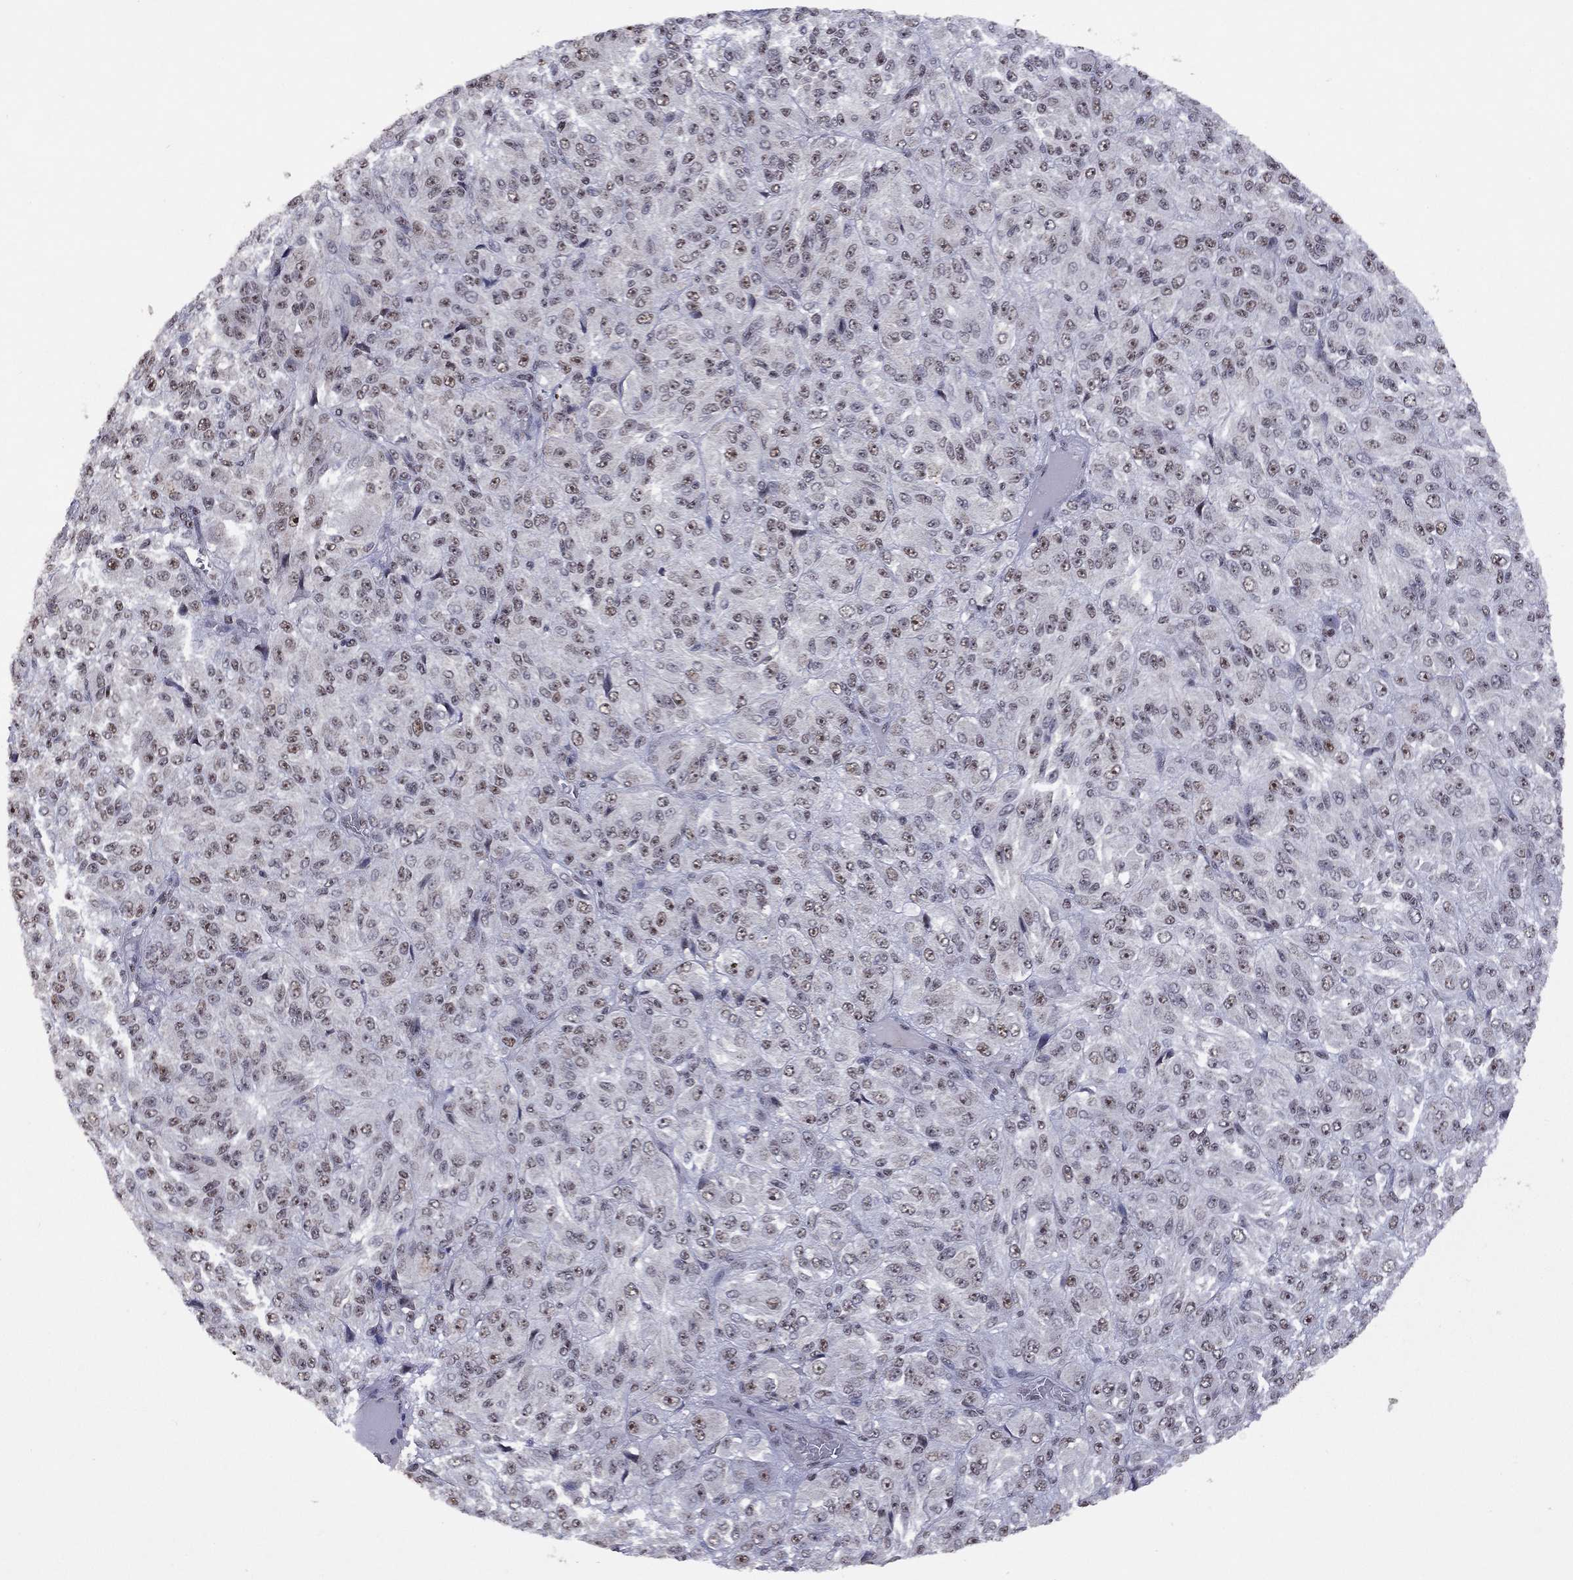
{"staining": {"intensity": "weak", "quantity": "25%-75%", "location": "nuclear"}, "tissue": "melanoma", "cell_type": "Tumor cells", "image_type": "cancer", "snomed": [{"axis": "morphology", "description": "Malignant melanoma, Metastatic site"}, {"axis": "topography", "description": "Brain"}], "caption": "Human malignant melanoma (metastatic site) stained with a brown dye displays weak nuclear positive staining in about 25%-75% of tumor cells.", "gene": "SPOUT1", "patient": {"sex": "female", "age": 56}}